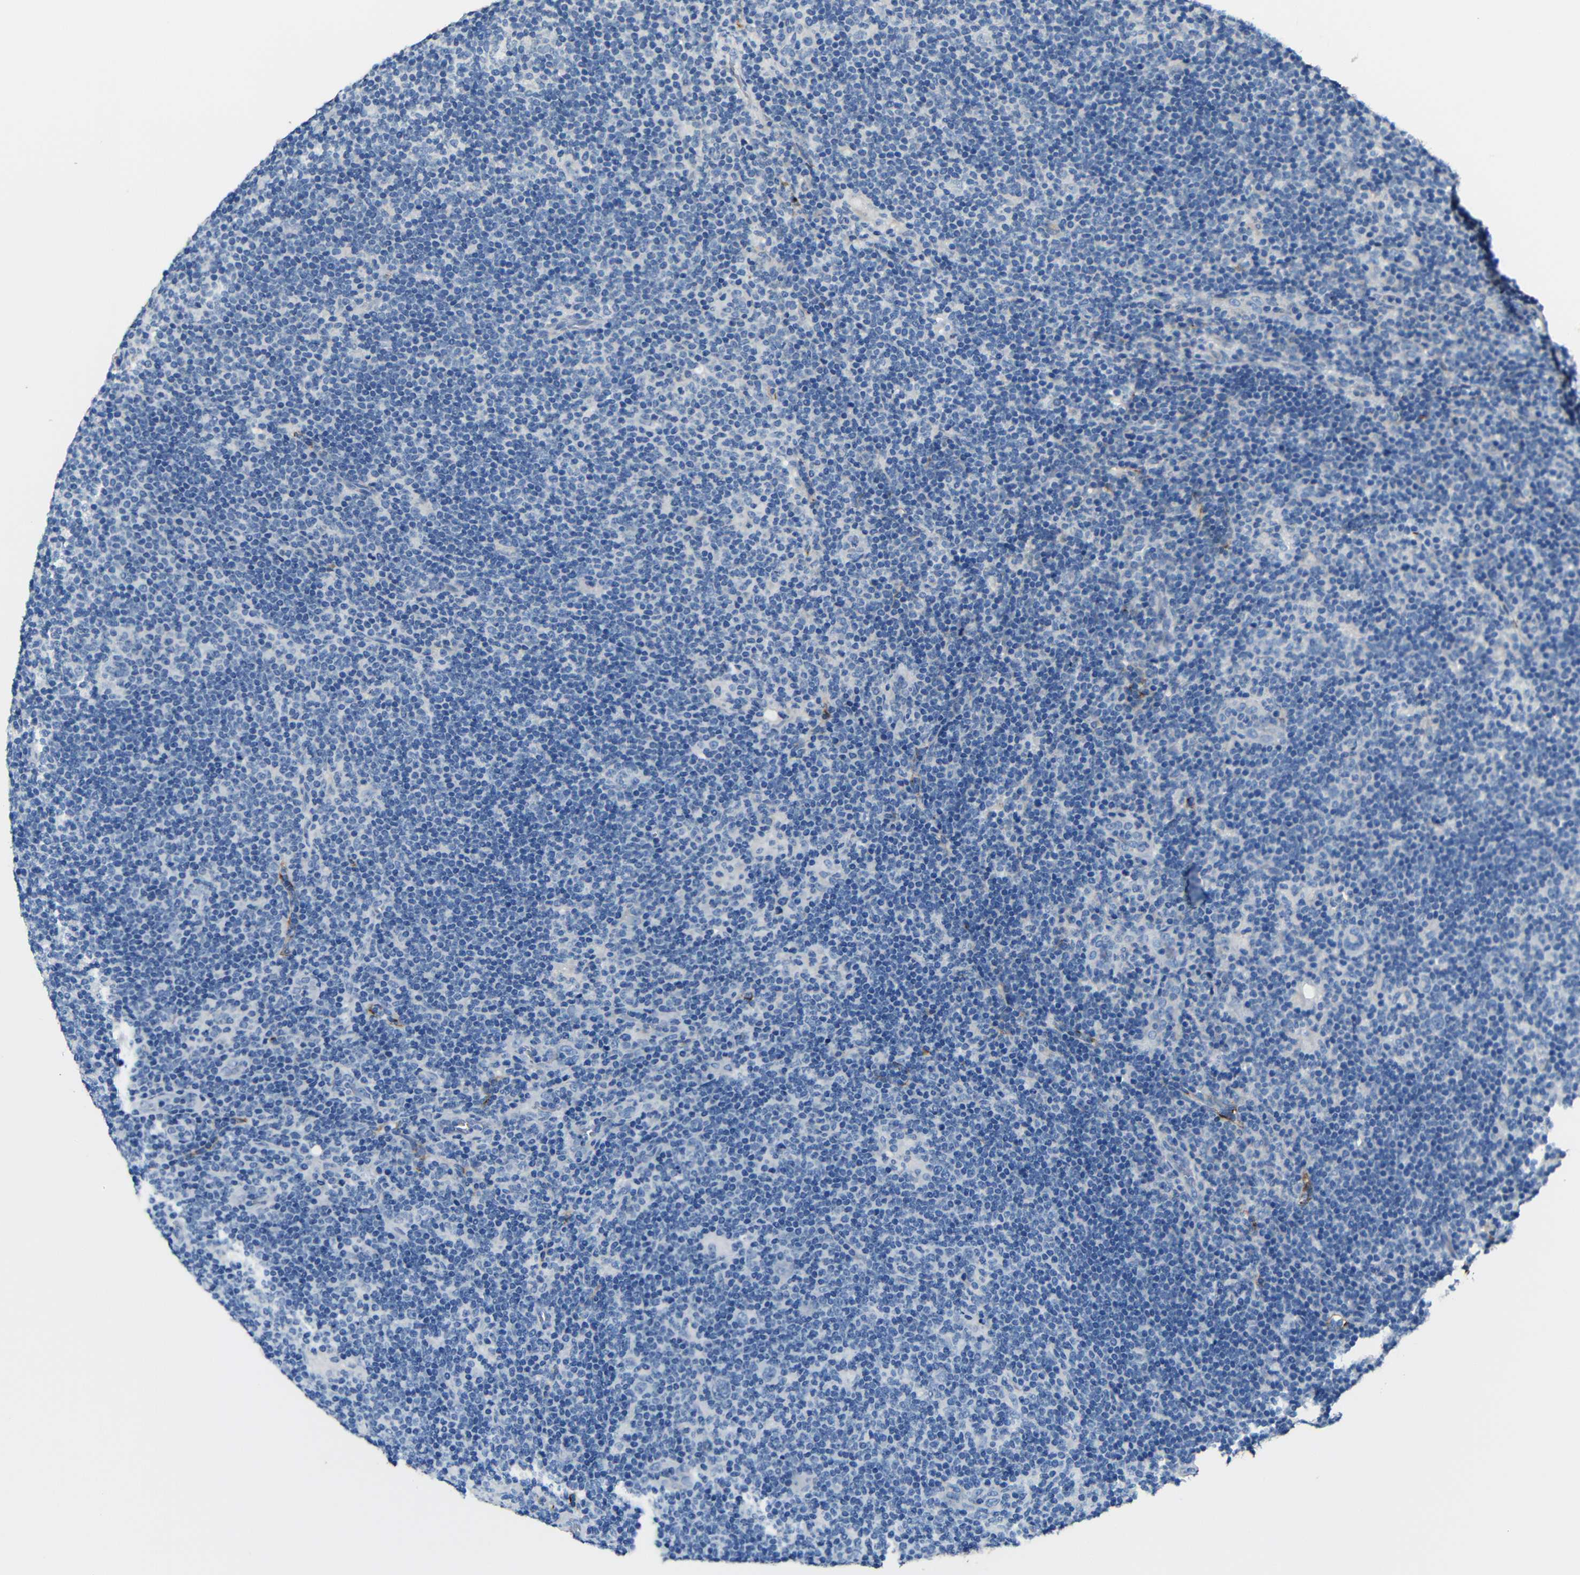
{"staining": {"intensity": "negative", "quantity": "none", "location": "none"}, "tissue": "lymphoma", "cell_type": "Tumor cells", "image_type": "cancer", "snomed": [{"axis": "morphology", "description": "Hodgkin's disease, NOS"}, {"axis": "topography", "description": "Lymph node"}], "caption": "An immunohistochemistry (IHC) micrograph of lymphoma is shown. There is no staining in tumor cells of lymphoma.", "gene": "ACKR2", "patient": {"sex": "female", "age": 57}}